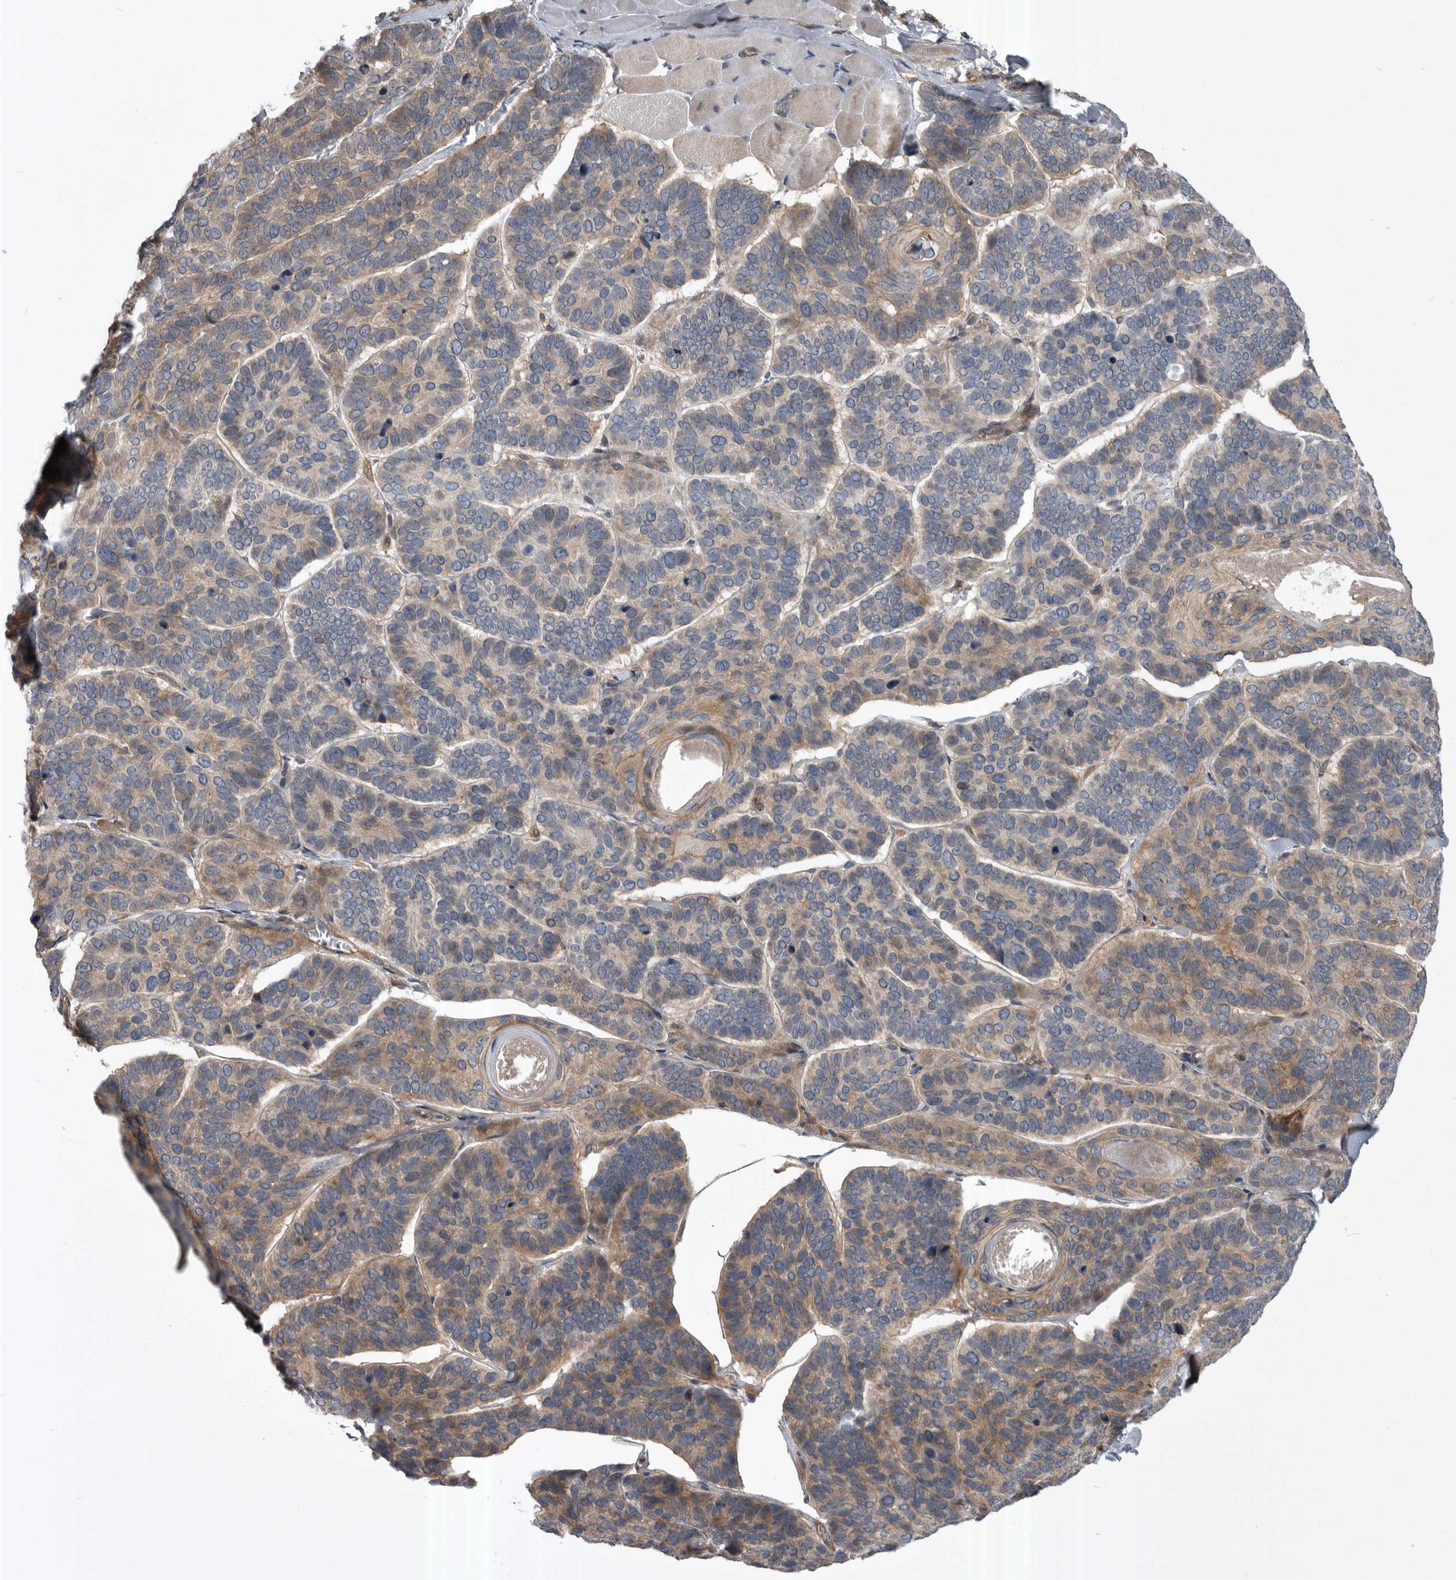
{"staining": {"intensity": "weak", "quantity": "25%-75%", "location": "cytoplasmic/membranous"}, "tissue": "skin cancer", "cell_type": "Tumor cells", "image_type": "cancer", "snomed": [{"axis": "morphology", "description": "Basal cell carcinoma"}, {"axis": "topography", "description": "Skin"}], "caption": "Skin cancer (basal cell carcinoma) was stained to show a protein in brown. There is low levels of weak cytoplasmic/membranous expression in approximately 25%-75% of tumor cells. The staining is performed using DAB (3,3'-diaminobenzidine) brown chromogen to label protein expression. The nuclei are counter-stained blue using hematoxylin.", "gene": "RAB3GAP2", "patient": {"sex": "male", "age": 62}}